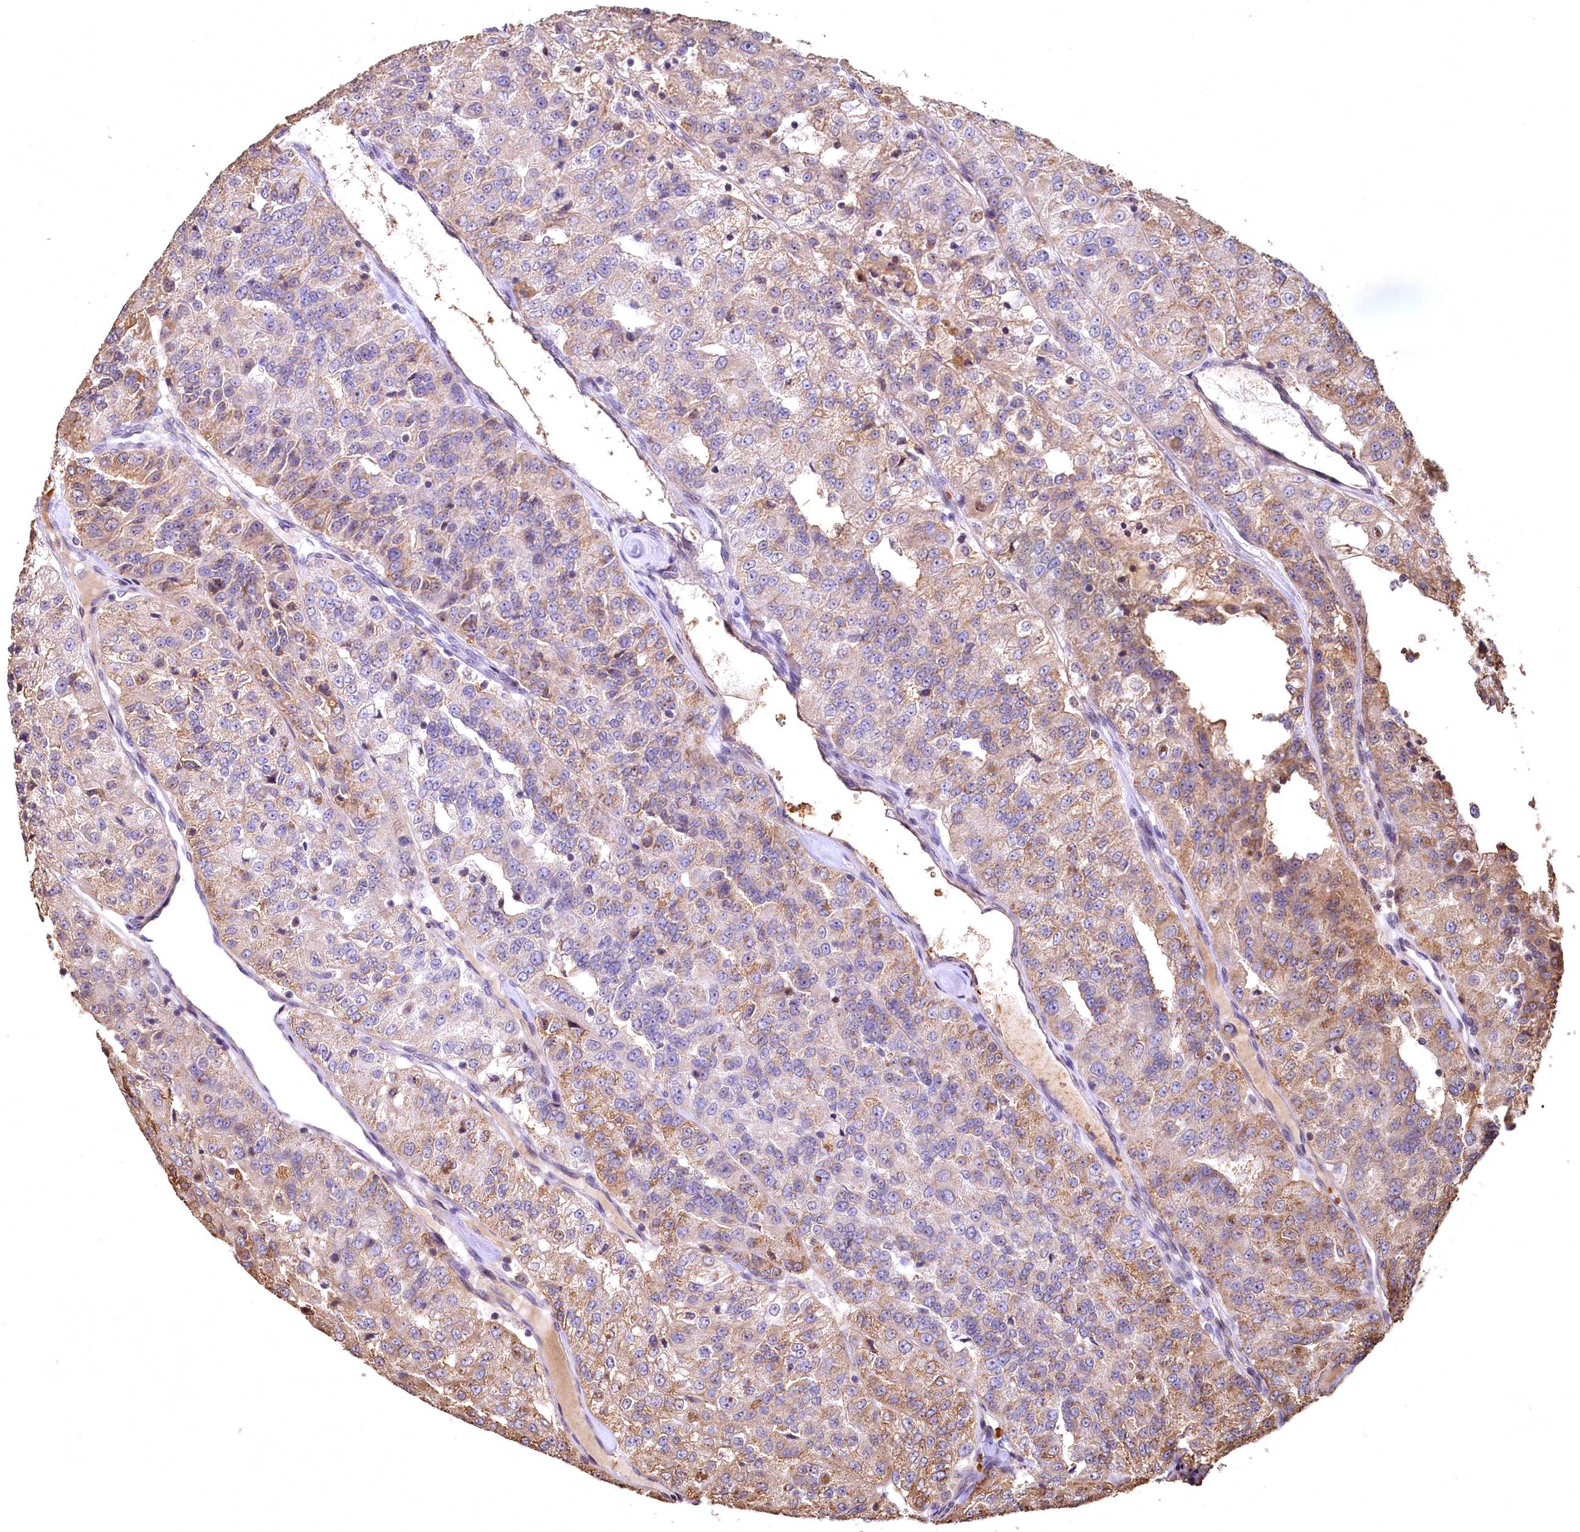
{"staining": {"intensity": "moderate", "quantity": "25%-75%", "location": "cytoplasmic/membranous"}, "tissue": "renal cancer", "cell_type": "Tumor cells", "image_type": "cancer", "snomed": [{"axis": "morphology", "description": "Adenocarcinoma, NOS"}, {"axis": "topography", "description": "Kidney"}], "caption": "High-power microscopy captured an immunohistochemistry photomicrograph of renal cancer (adenocarcinoma), revealing moderate cytoplasmic/membranous expression in approximately 25%-75% of tumor cells.", "gene": "SPTA1", "patient": {"sex": "female", "age": 63}}